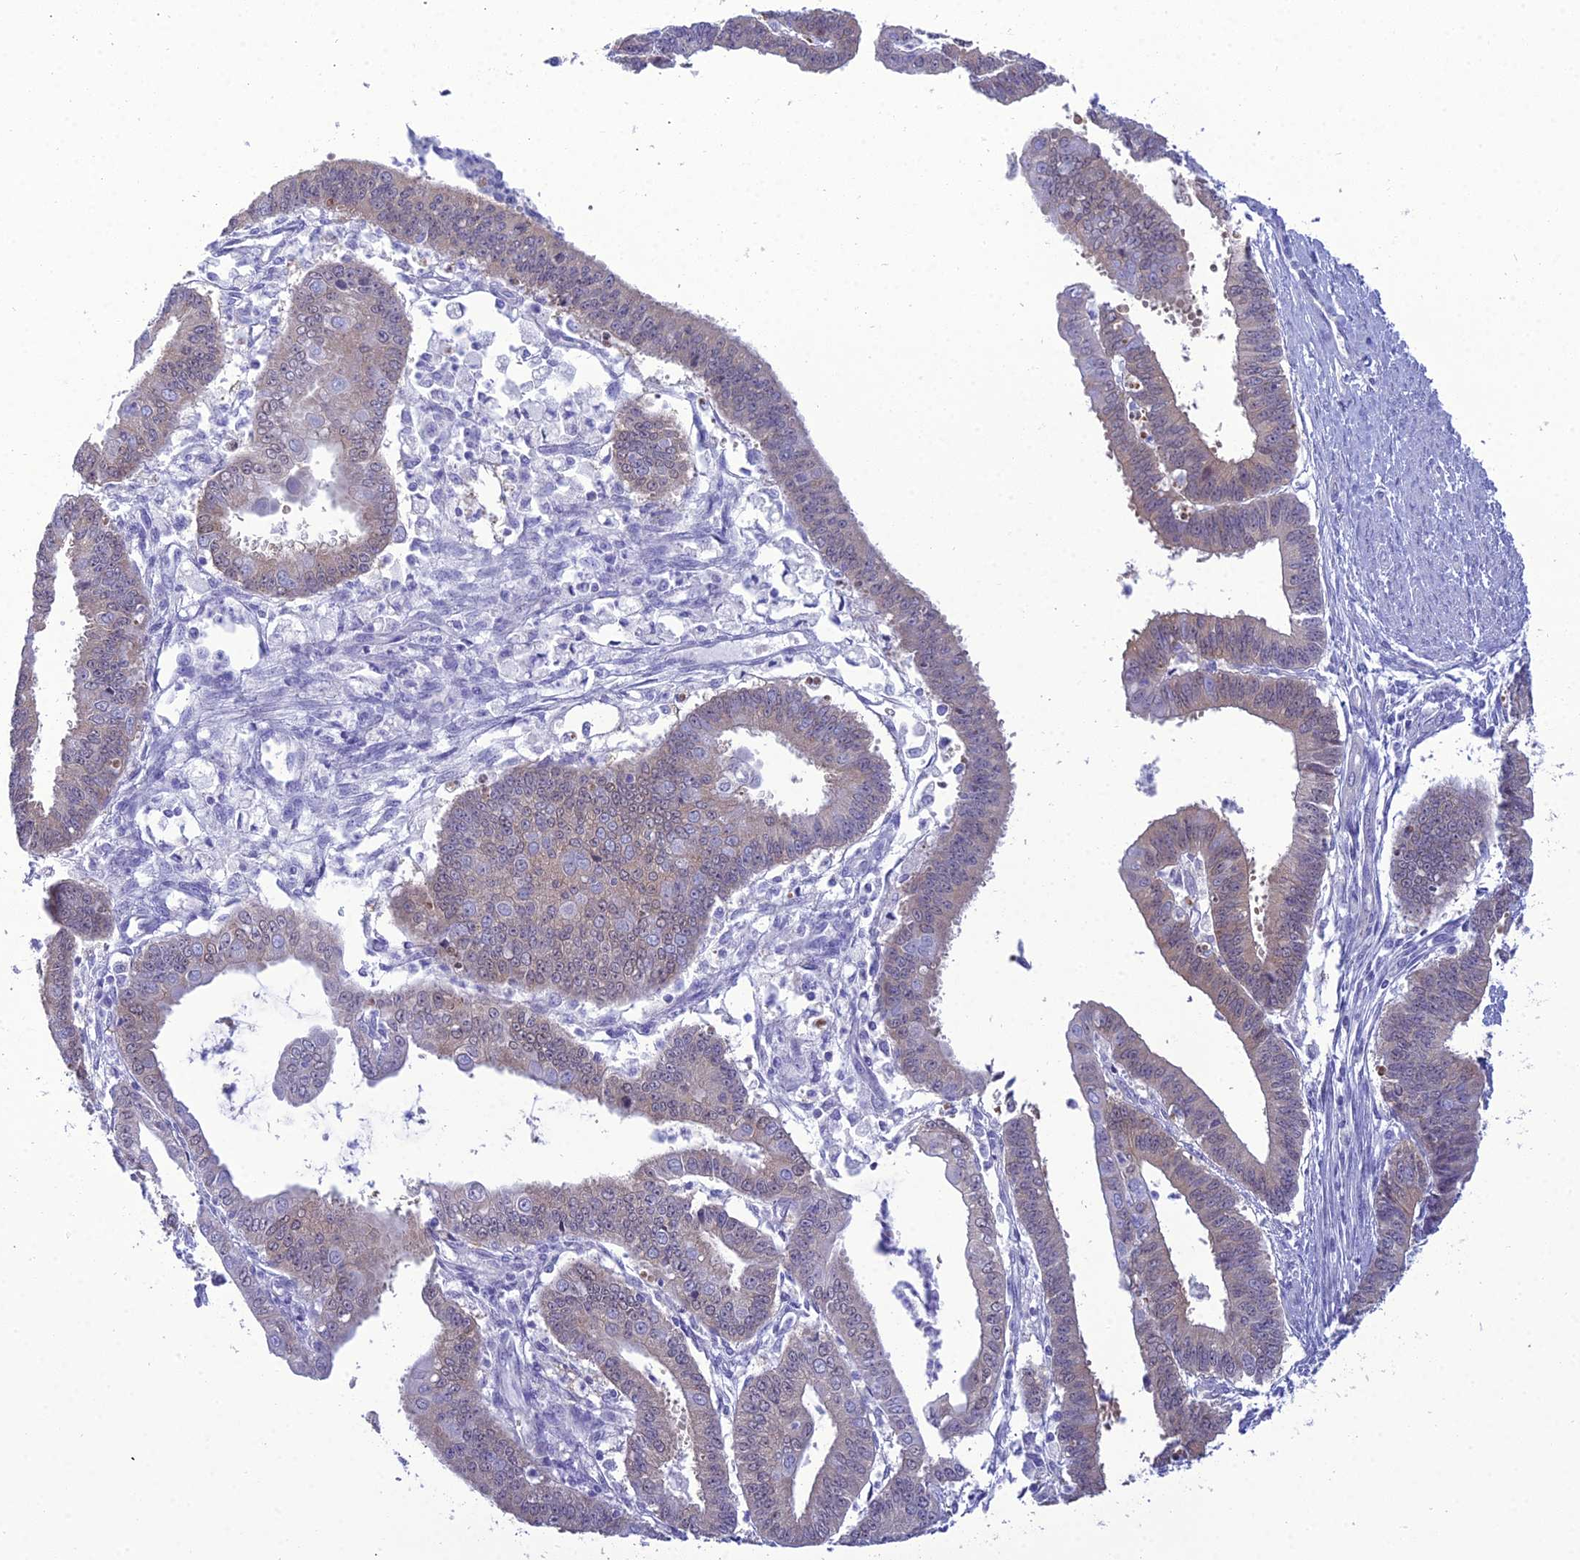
{"staining": {"intensity": "weak", "quantity": "<25%", "location": "cytoplasmic/membranous"}, "tissue": "endometrial cancer", "cell_type": "Tumor cells", "image_type": "cancer", "snomed": [{"axis": "morphology", "description": "Adenocarcinoma, NOS"}, {"axis": "topography", "description": "Endometrium"}], "caption": "Adenocarcinoma (endometrial) was stained to show a protein in brown. There is no significant staining in tumor cells.", "gene": "GNPNAT1", "patient": {"sex": "female", "age": 73}}